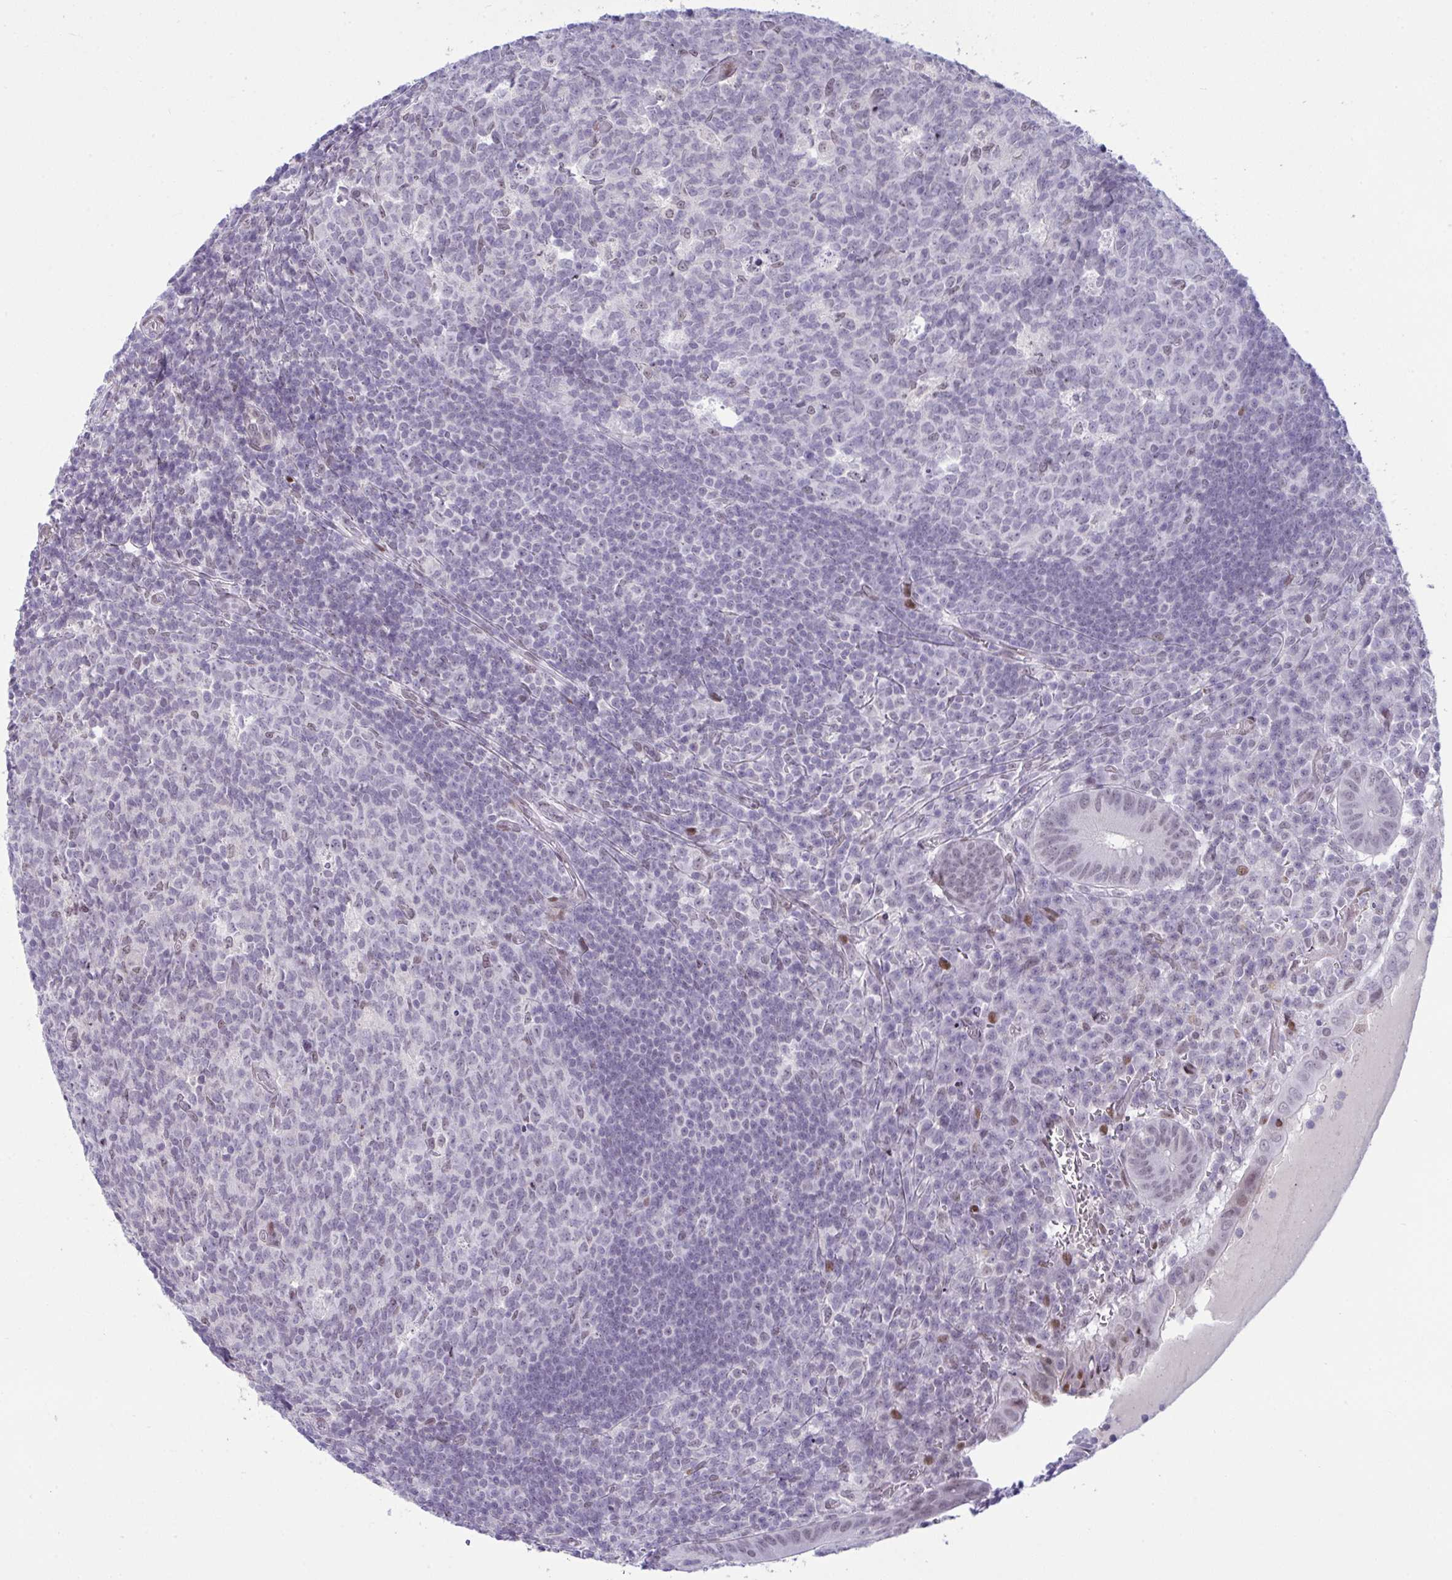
{"staining": {"intensity": "moderate", "quantity": ">75%", "location": "nuclear"}, "tissue": "appendix", "cell_type": "Glandular cells", "image_type": "normal", "snomed": [{"axis": "morphology", "description": "Normal tissue, NOS"}, {"axis": "topography", "description": "Appendix"}], "caption": "Appendix stained with immunohistochemistry demonstrates moderate nuclear staining in about >75% of glandular cells.", "gene": "ZFHX3", "patient": {"sex": "male", "age": 18}}